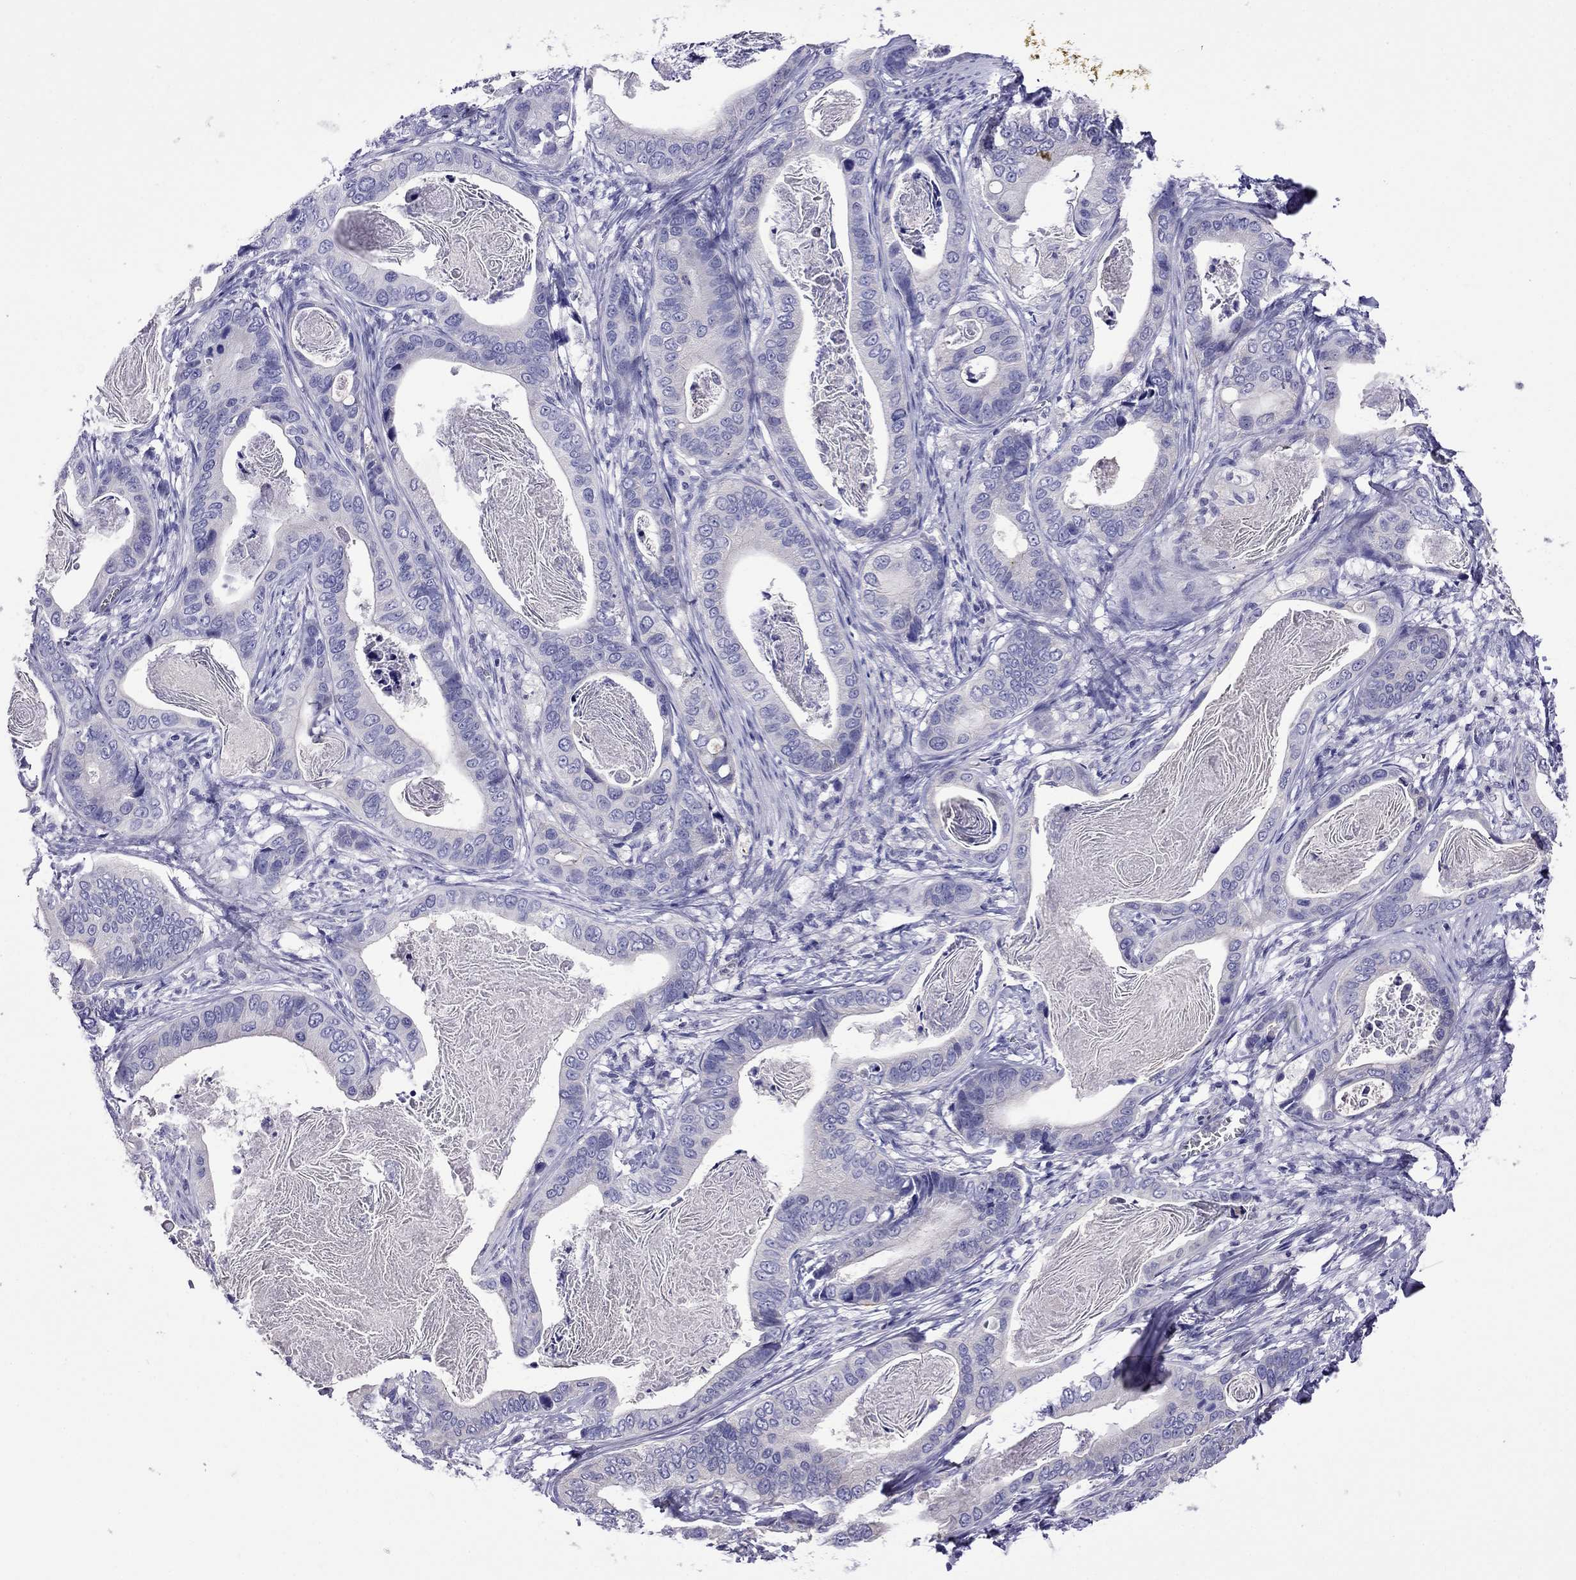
{"staining": {"intensity": "negative", "quantity": "none", "location": "none"}, "tissue": "stomach cancer", "cell_type": "Tumor cells", "image_type": "cancer", "snomed": [{"axis": "morphology", "description": "Adenocarcinoma, NOS"}, {"axis": "topography", "description": "Stomach"}], "caption": "Tumor cells show no significant positivity in adenocarcinoma (stomach).", "gene": "STAR", "patient": {"sex": "male", "age": 84}}